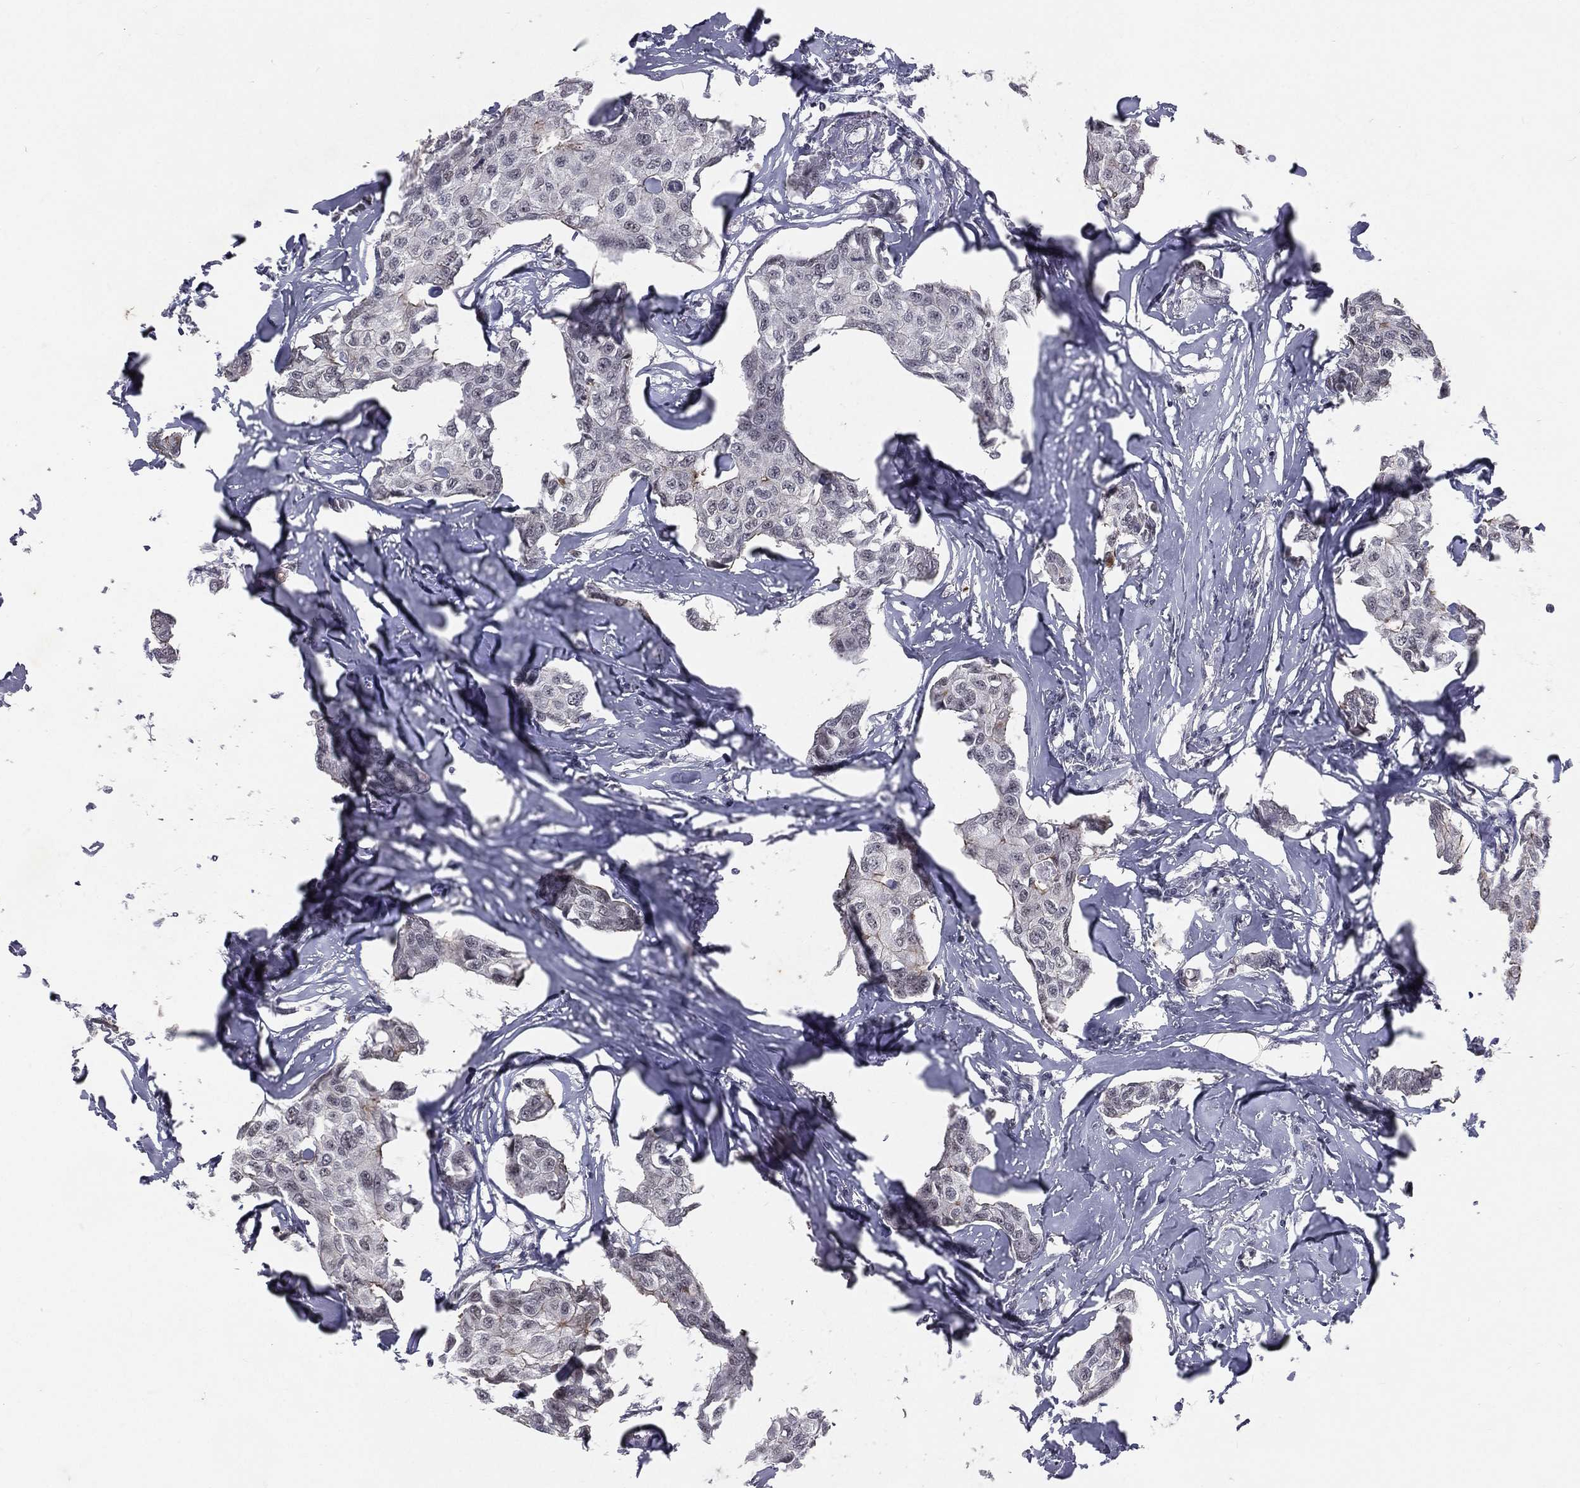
{"staining": {"intensity": "negative", "quantity": "none", "location": "none"}, "tissue": "breast cancer", "cell_type": "Tumor cells", "image_type": "cancer", "snomed": [{"axis": "morphology", "description": "Duct carcinoma"}, {"axis": "topography", "description": "Breast"}], "caption": "This is a image of immunohistochemistry (IHC) staining of invasive ductal carcinoma (breast), which shows no staining in tumor cells.", "gene": "MORC2", "patient": {"sex": "female", "age": 80}}